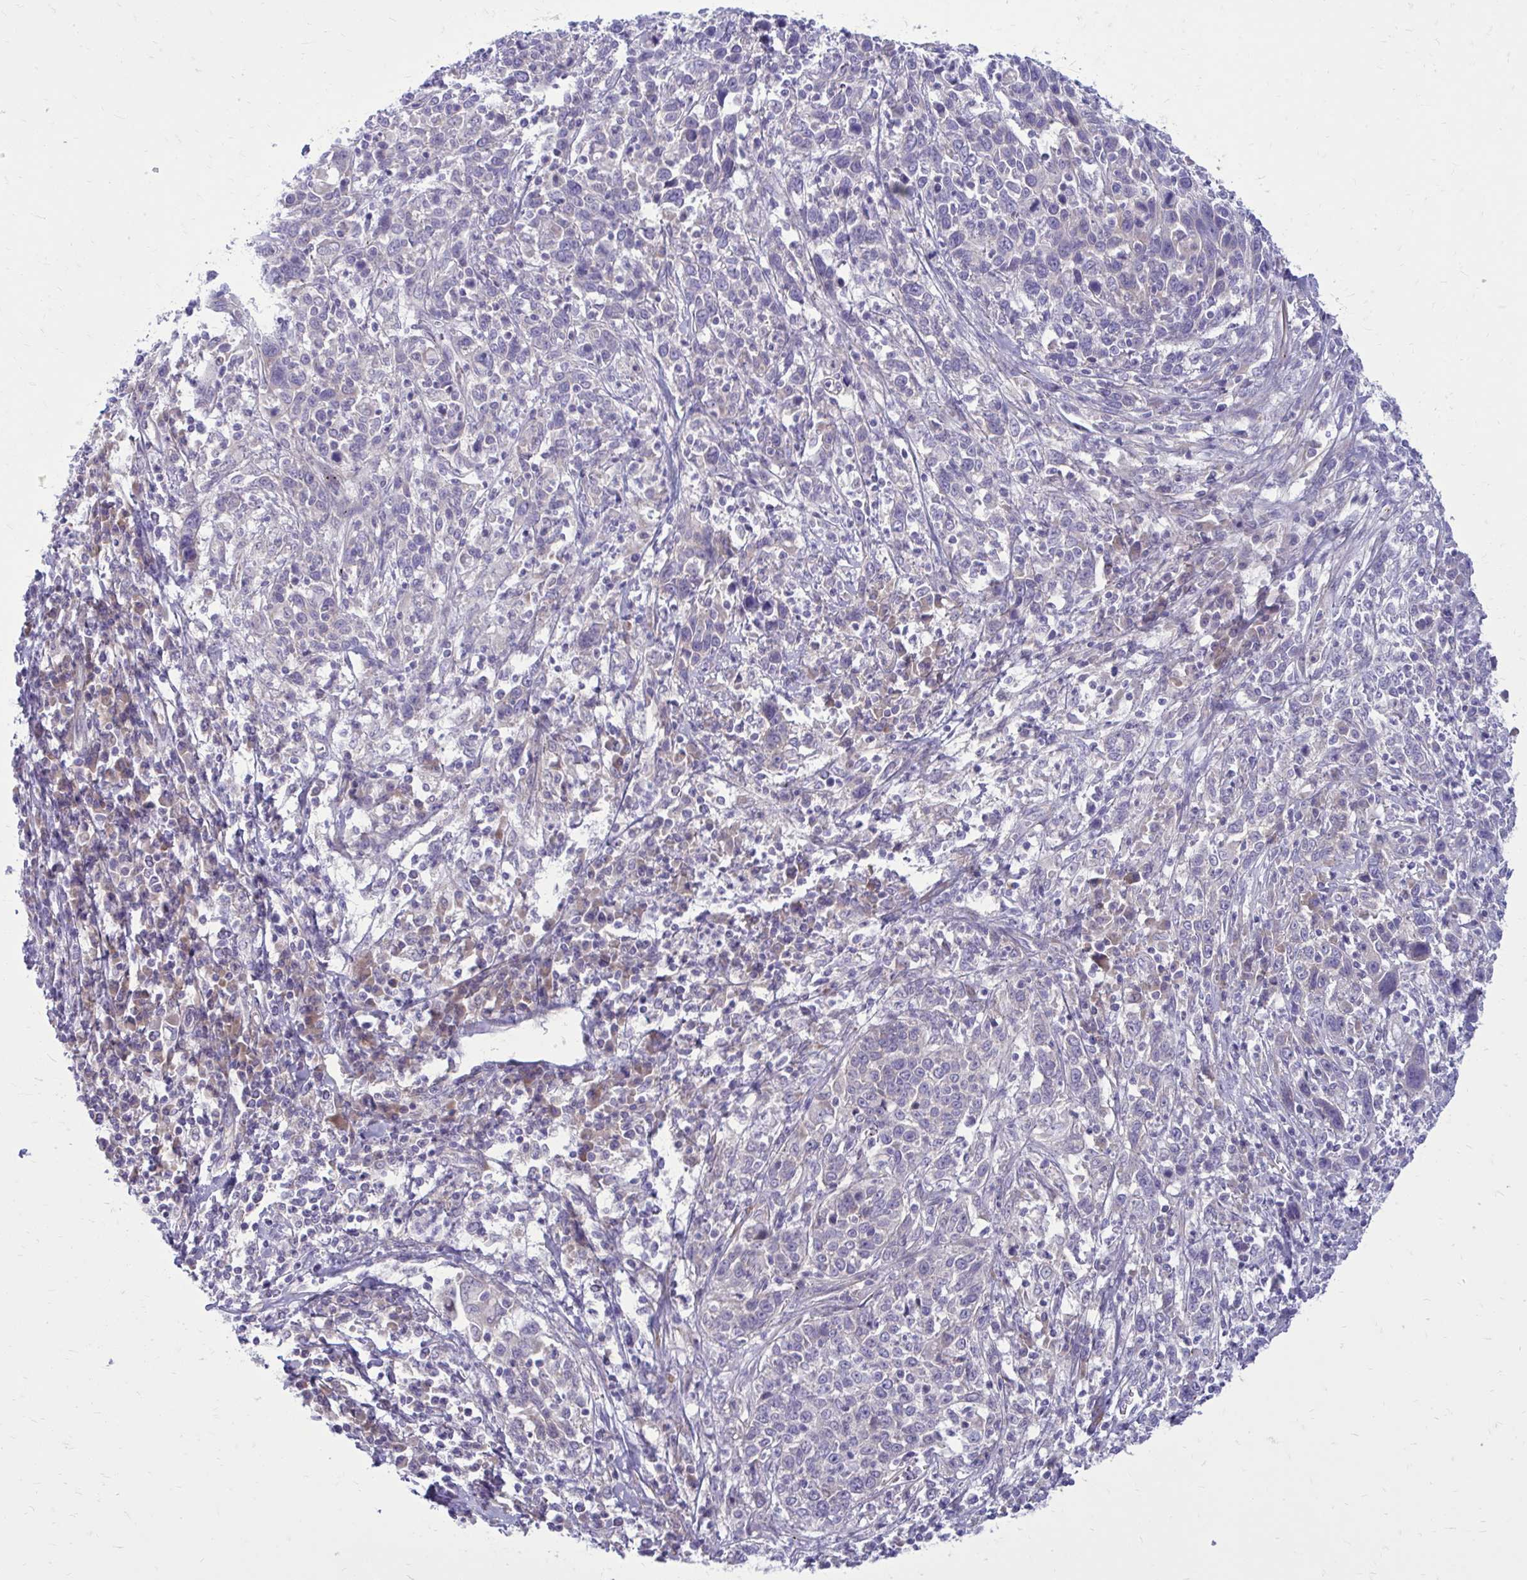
{"staining": {"intensity": "negative", "quantity": "none", "location": "none"}, "tissue": "cervical cancer", "cell_type": "Tumor cells", "image_type": "cancer", "snomed": [{"axis": "morphology", "description": "Squamous cell carcinoma, NOS"}, {"axis": "topography", "description": "Cervix"}], "caption": "This is a histopathology image of IHC staining of cervical squamous cell carcinoma, which shows no staining in tumor cells.", "gene": "GIGYF2", "patient": {"sex": "female", "age": 46}}